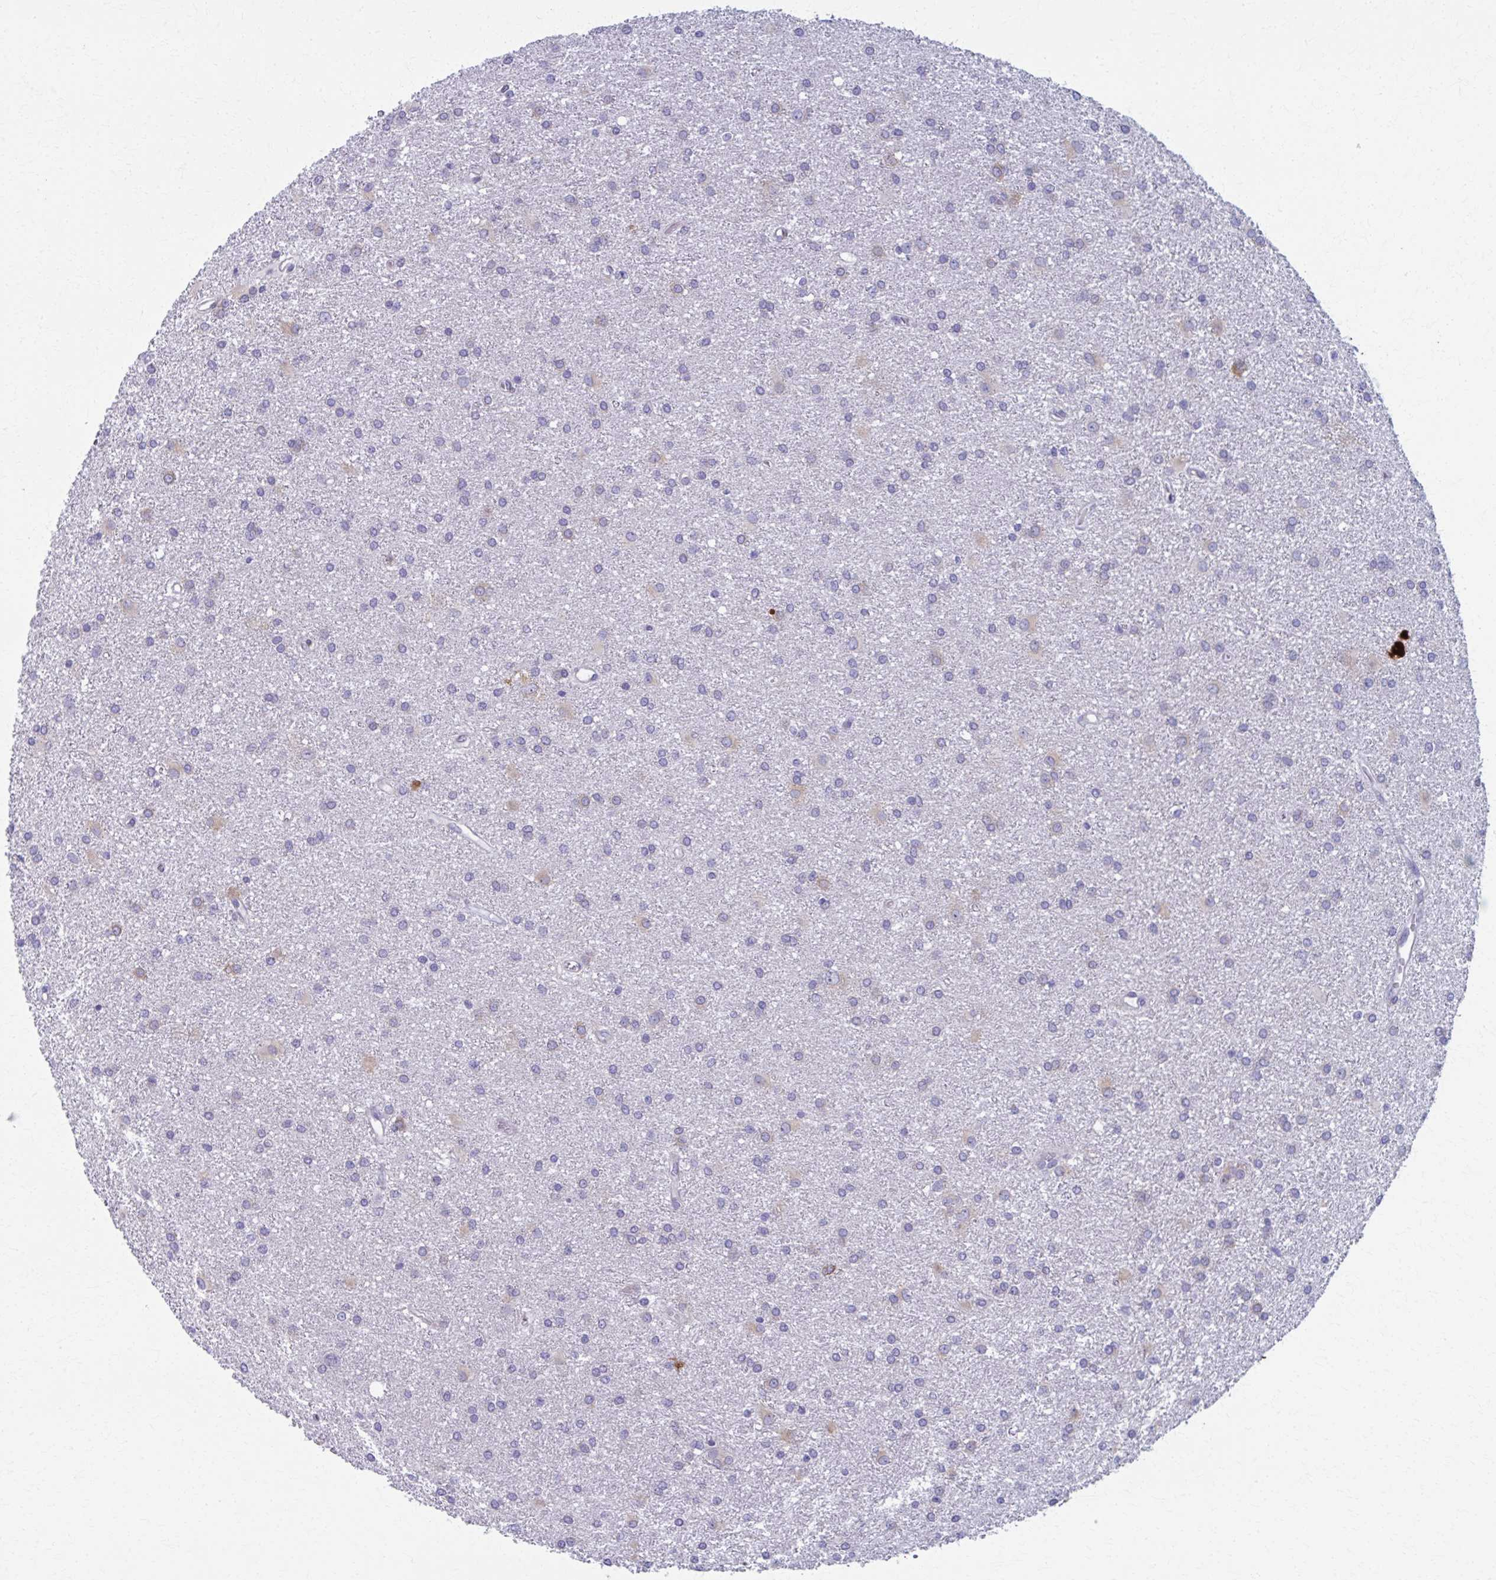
{"staining": {"intensity": "negative", "quantity": "none", "location": "none"}, "tissue": "glioma", "cell_type": "Tumor cells", "image_type": "cancer", "snomed": [{"axis": "morphology", "description": "Glioma, malignant, High grade"}, {"axis": "topography", "description": "Brain"}], "caption": "IHC image of neoplastic tissue: glioma stained with DAB exhibits no significant protein staining in tumor cells.", "gene": "SPATS2L", "patient": {"sex": "female", "age": 50}}